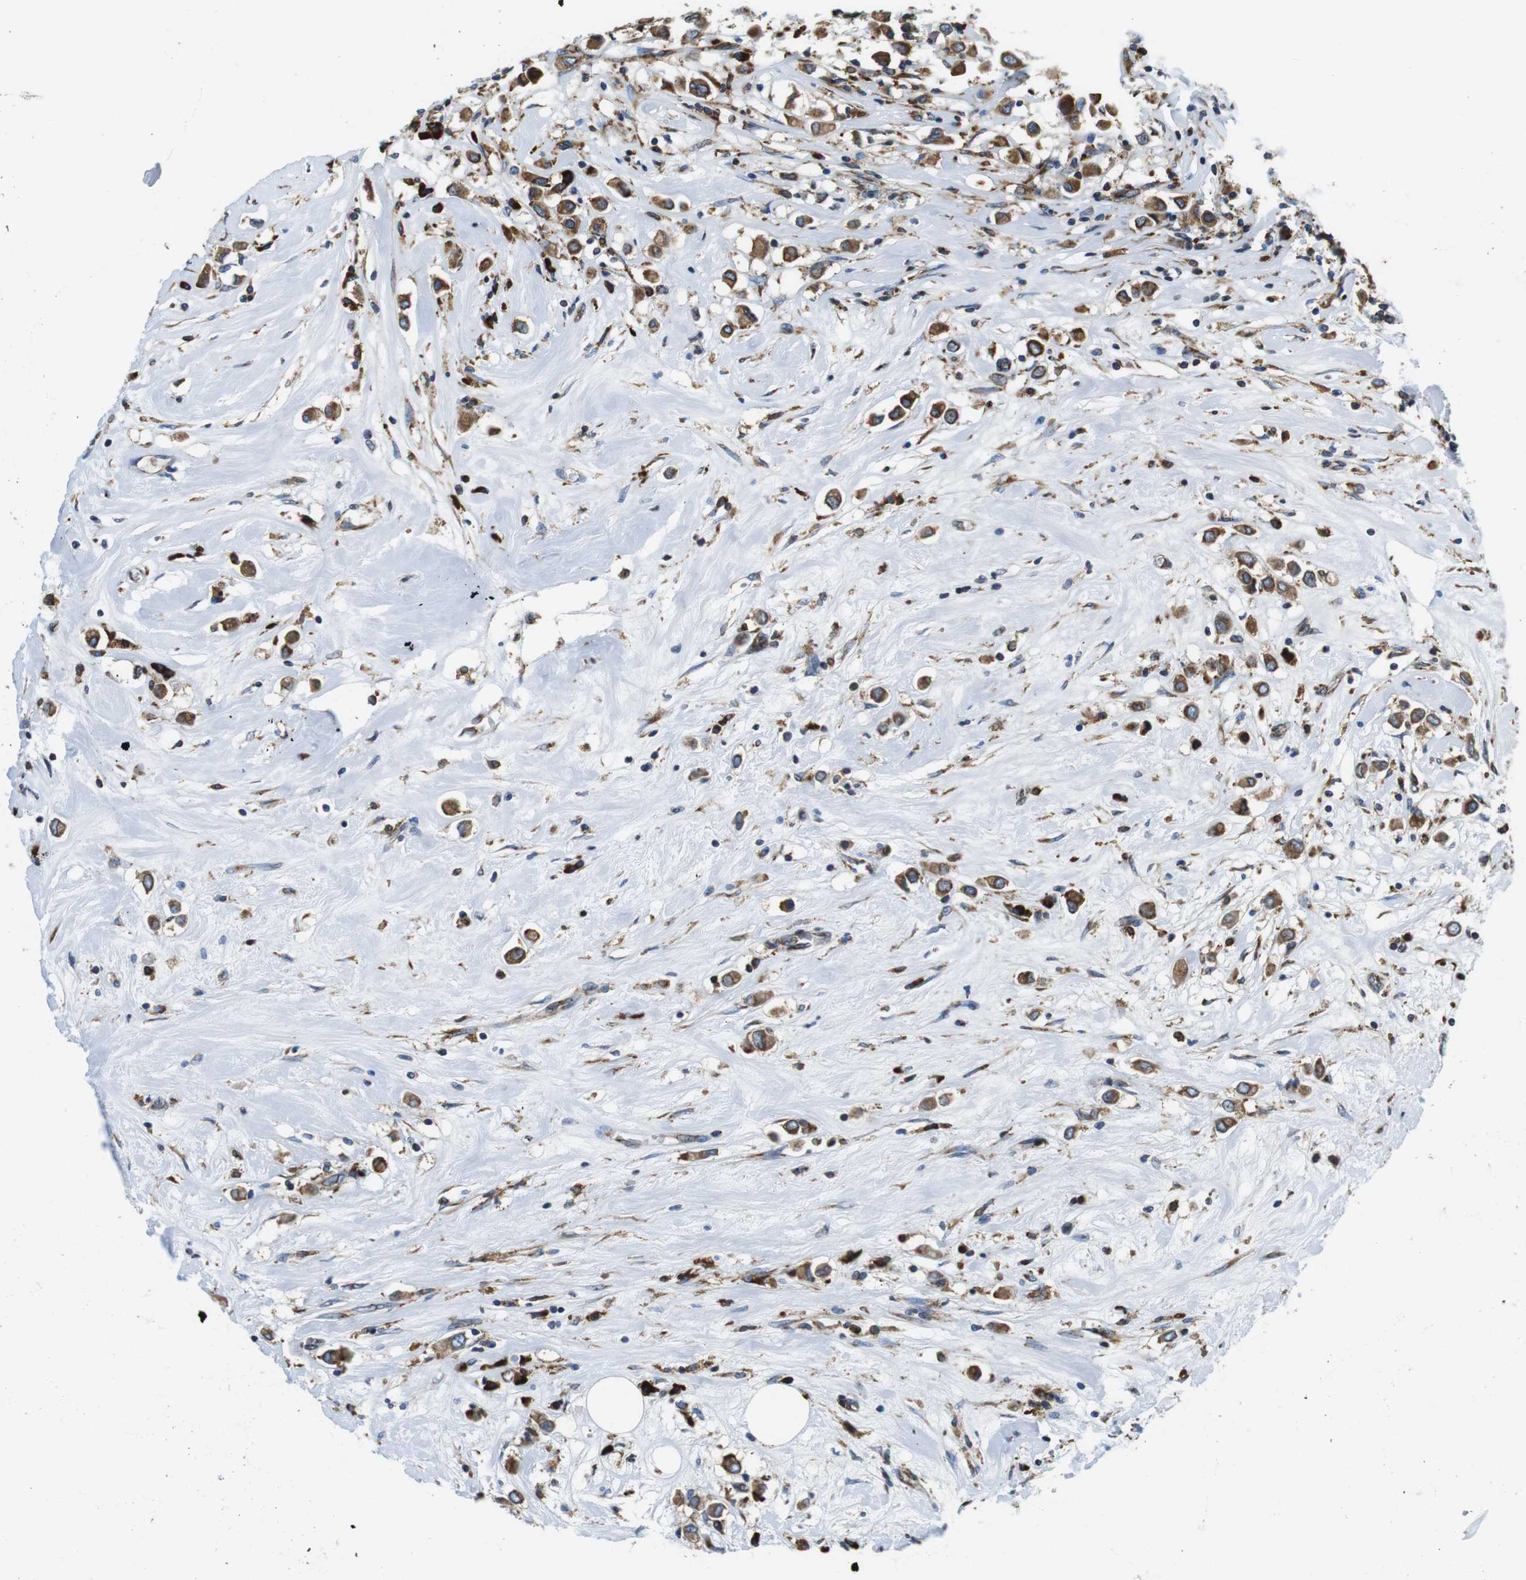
{"staining": {"intensity": "moderate", "quantity": ">75%", "location": "cytoplasmic/membranous"}, "tissue": "breast cancer", "cell_type": "Tumor cells", "image_type": "cancer", "snomed": [{"axis": "morphology", "description": "Duct carcinoma"}, {"axis": "topography", "description": "Breast"}], "caption": "There is medium levels of moderate cytoplasmic/membranous positivity in tumor cells of intraductal carcinoma (breast), as demonstrated by immunohistochemical staining (brown color).", "gene": "UGGT1", "patient": {"sex": "female", "age": 61}}